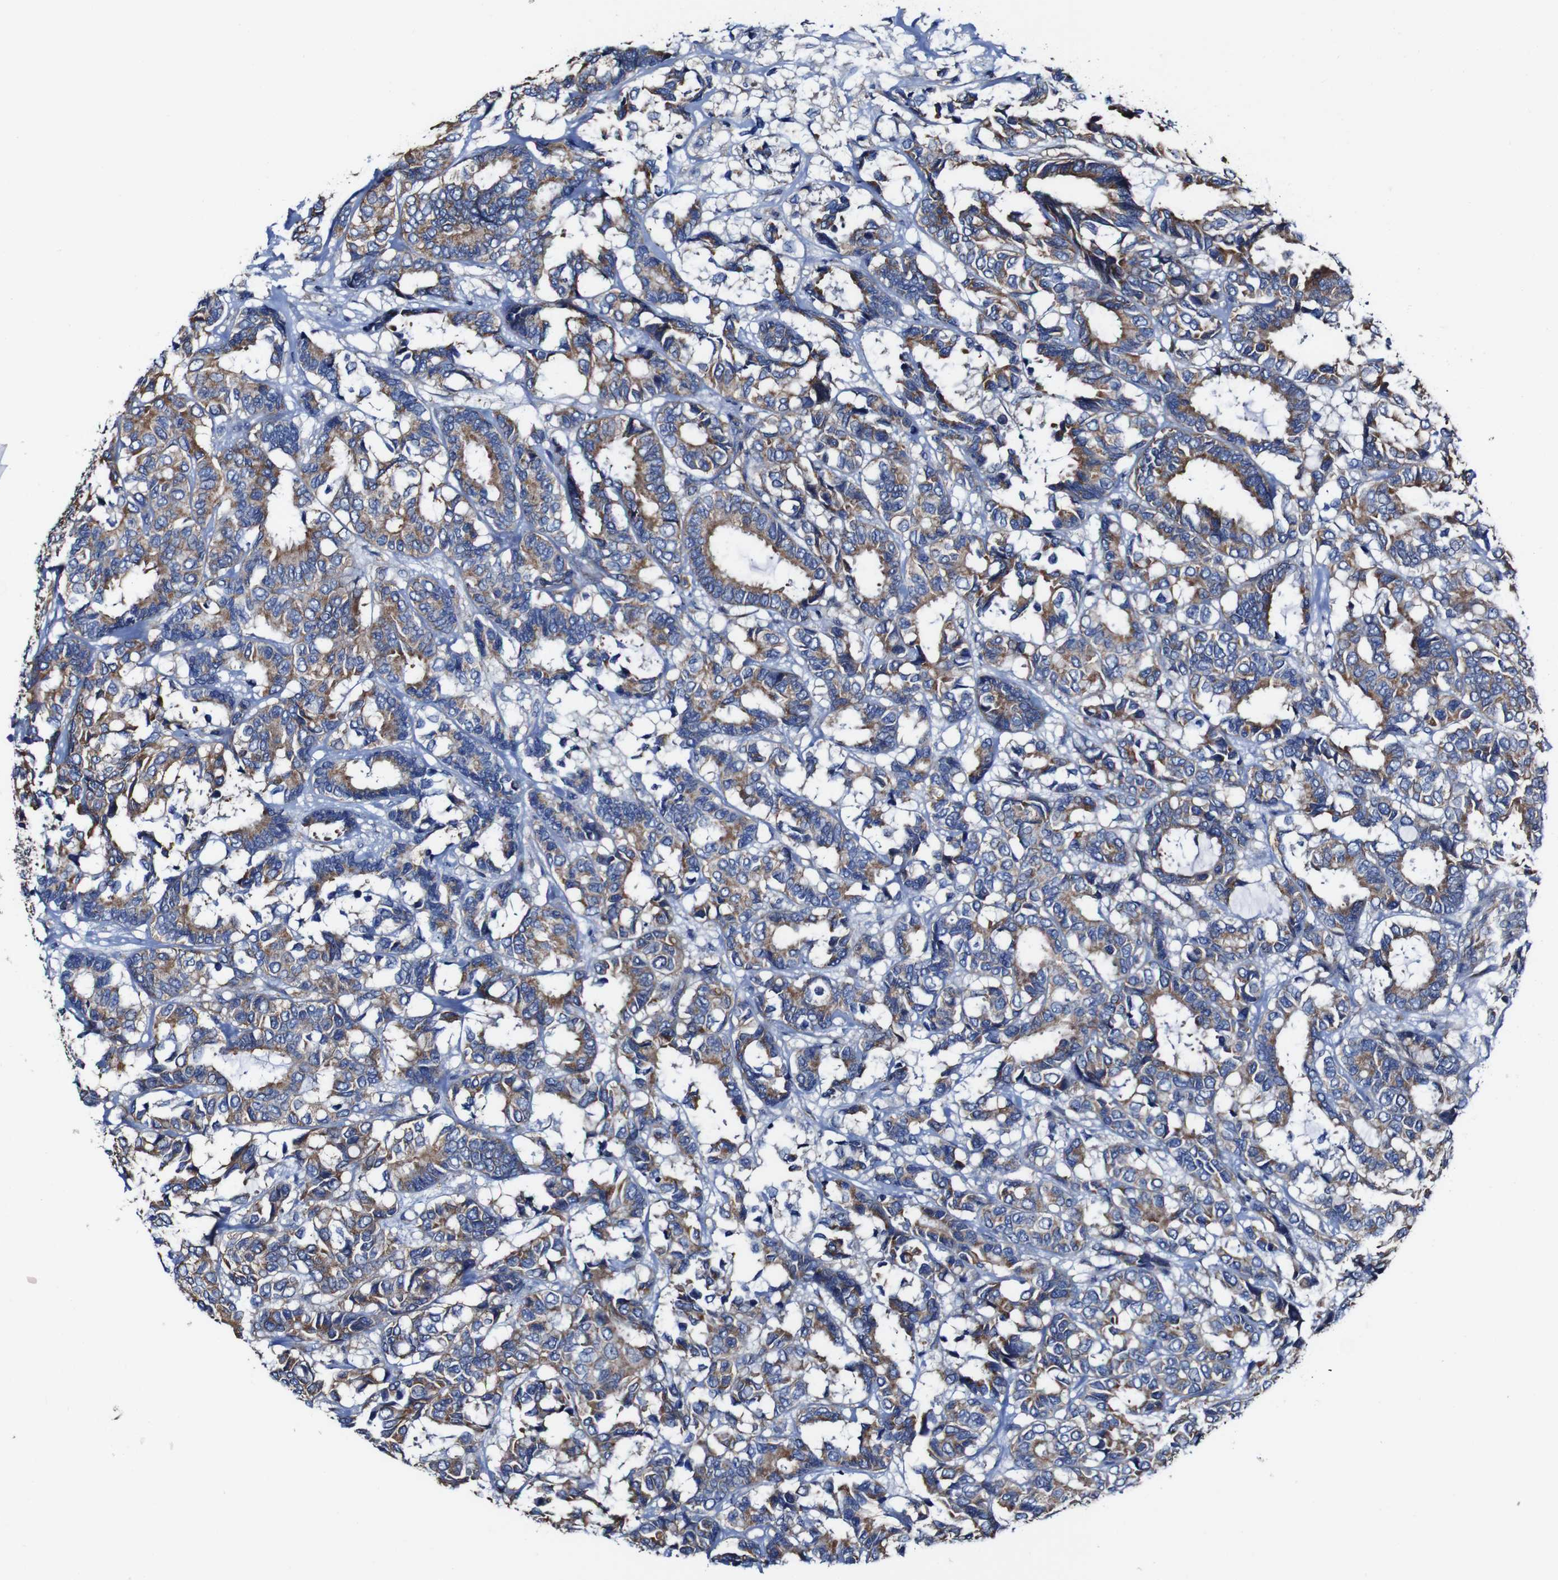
{"staining": {"intensity": "moderate", "quantity": ">75%", "location": "cytoplasmic/membranous"}, "tissue": "breast cancer", "cell_type": "Tumor cells", "image_type": "cancer", "snomed": [{"axis": "morphology", "description": "Duct carcinoma"}, {"axis": "topography", "description": "Breast"}], "caption": "Breast intraductal carcinoma stained with a brown dye displays moderate cytoplasmic/membranous positive staining in approximately >75% of tumor cells.", "gene": "CSF1R", "patient": {"sex": "female", "age": 87}}